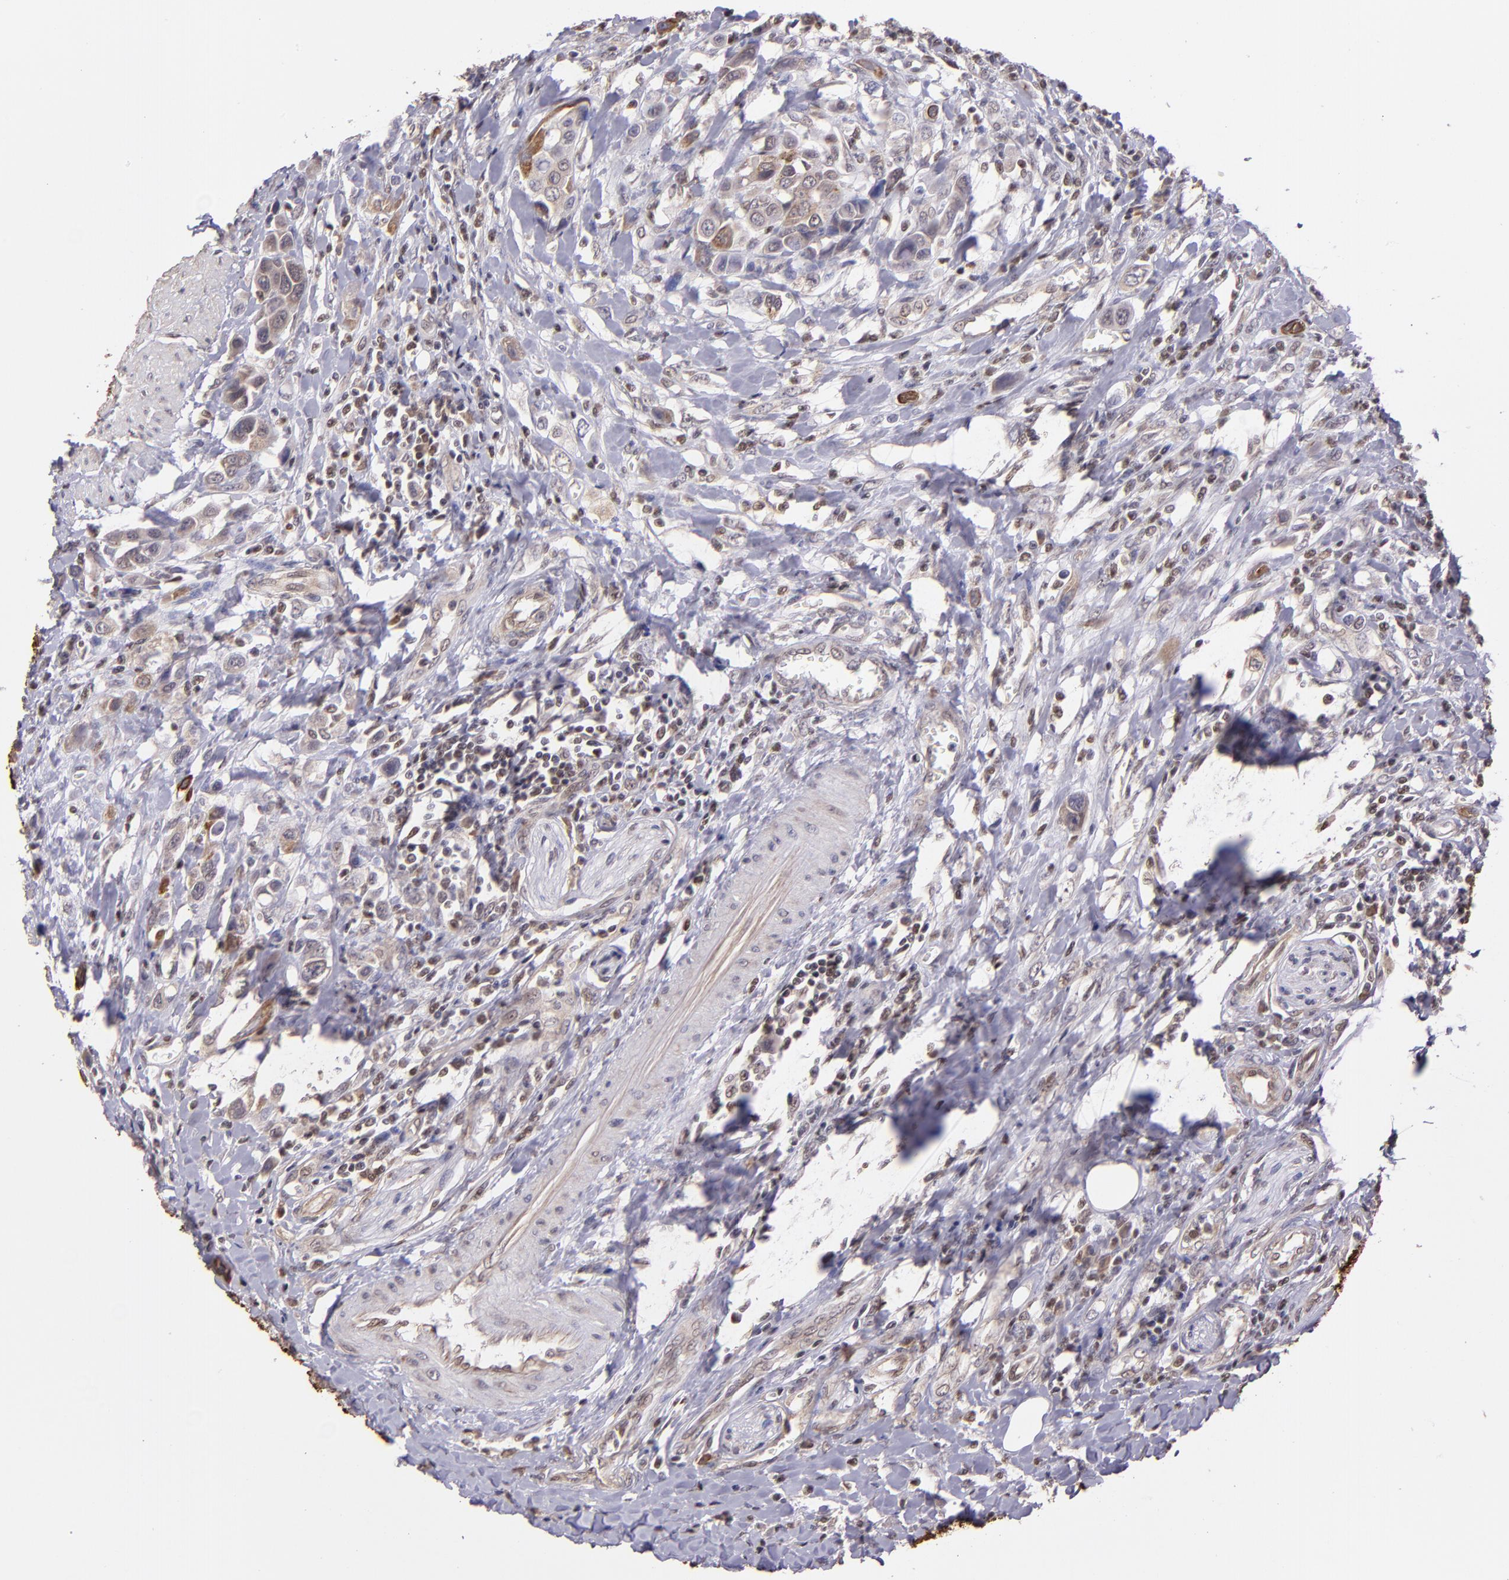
{"staining": {"intensity": "weak", "quantity": "25%-75%", "location": "cytoplasmic/membranous"}, "tissue": "urothelial cancer", "cell_type": "Tumor cells", "image_type": "cancer", "snomed": [{"axis": "morphology", "description": "Urothelial carcinoma, High grade"}, {"axis": "topography", "description": "Urinary bladder"}], "caption": "The histopathology image reveals staining of urothelial cancer, revealing weak cytoplasmic/membranous protein expression (brown color) within tumor cells.", "gene": "ELF1", "patient": {"sex": "male", "age": 50}}